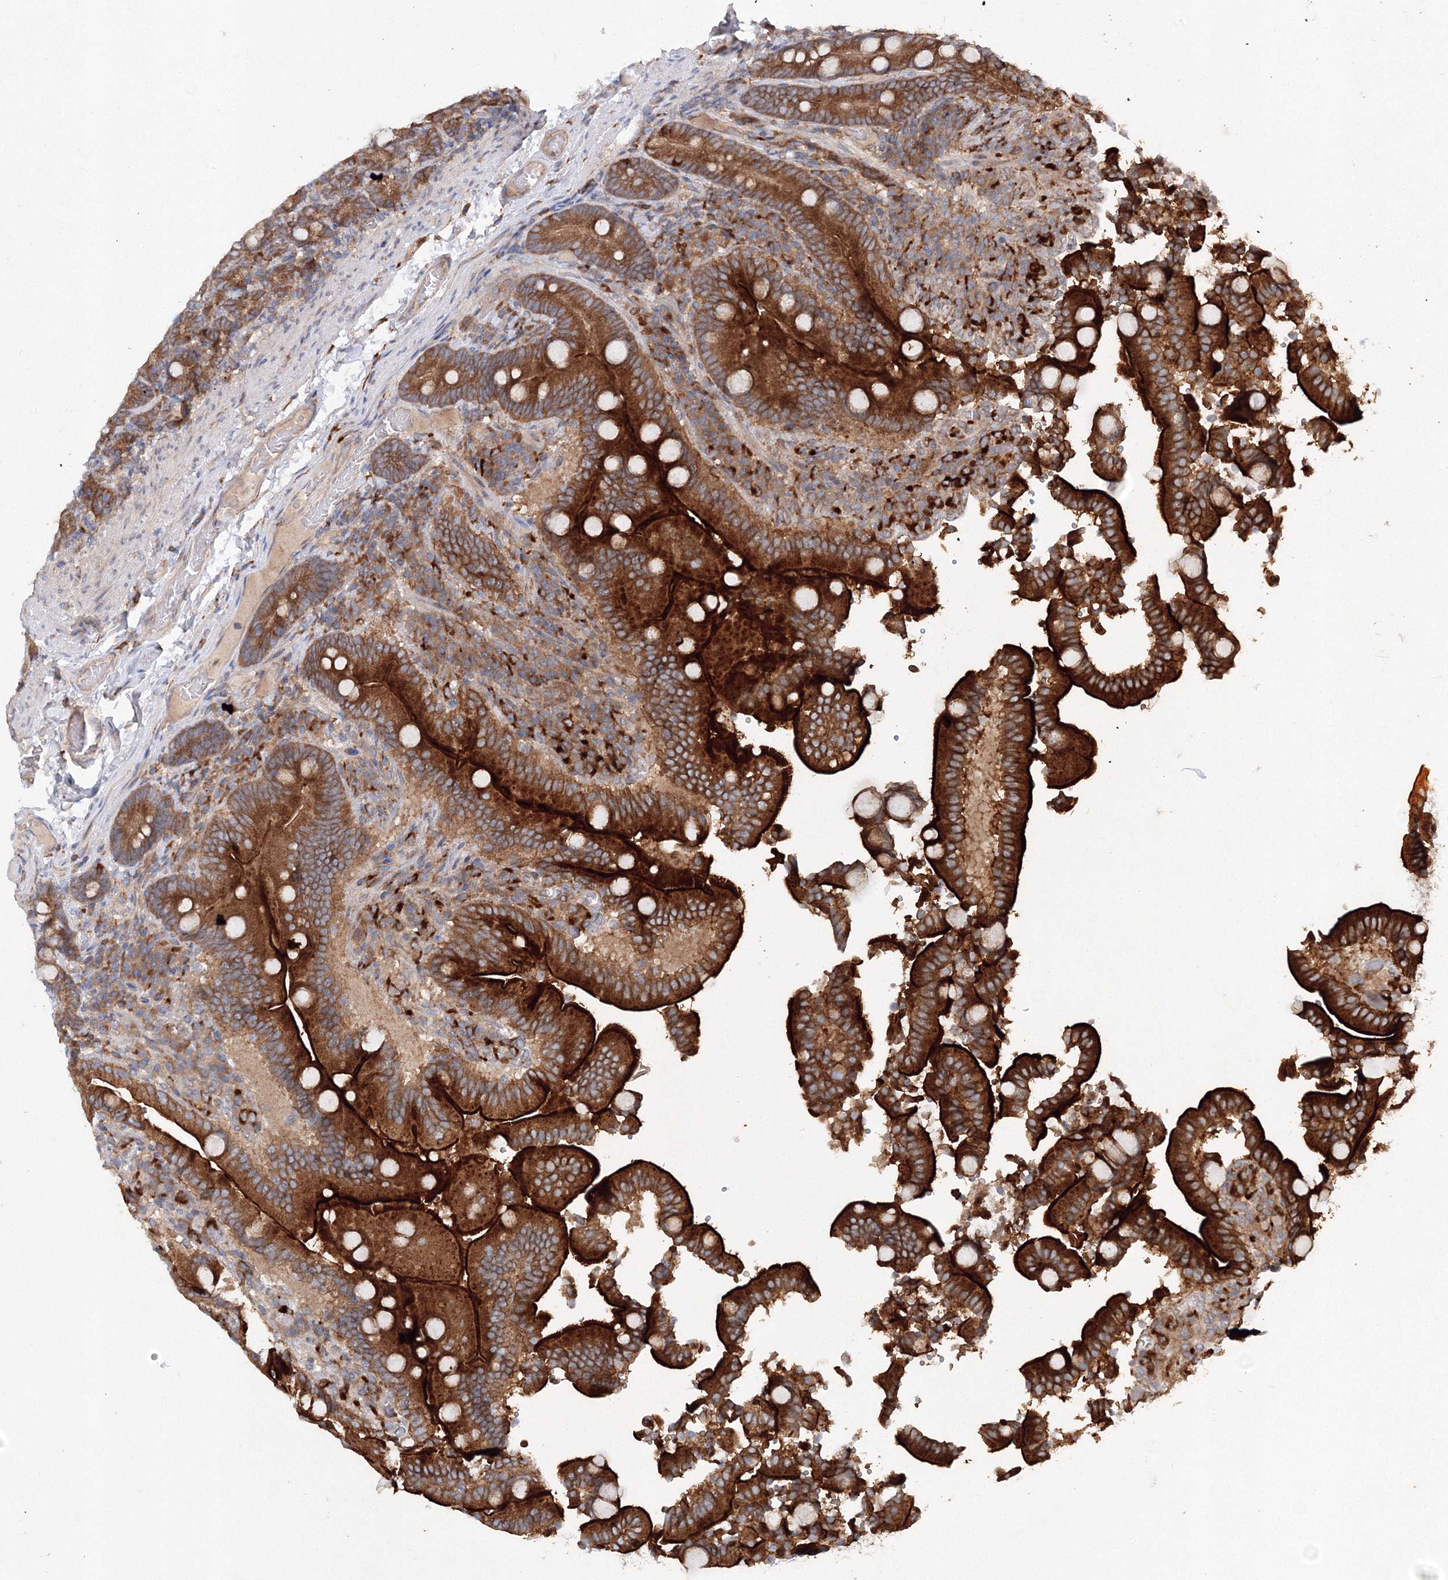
{"staining": {"intensity": "strong", "quantity": ">75%", "location": "cytoplasmic/membranous"}, "tissue": "duodenum", "cell_type": "Glandular cells", "image_type": "normal", "snomed": [{"axis": "morphology", "description": "Normal tissue, NOS"}, {"axis": "topography", "description": "Duodenum"}], "caption": "Protein positivity by immunohistochemistry (IHC) displays strong cytoplasmic/membranous staining in about >75% of glandular cells in unremarkable duodenum.", "gene": "SLC36A1", "patient": {"sex": "female", "age": 62}}